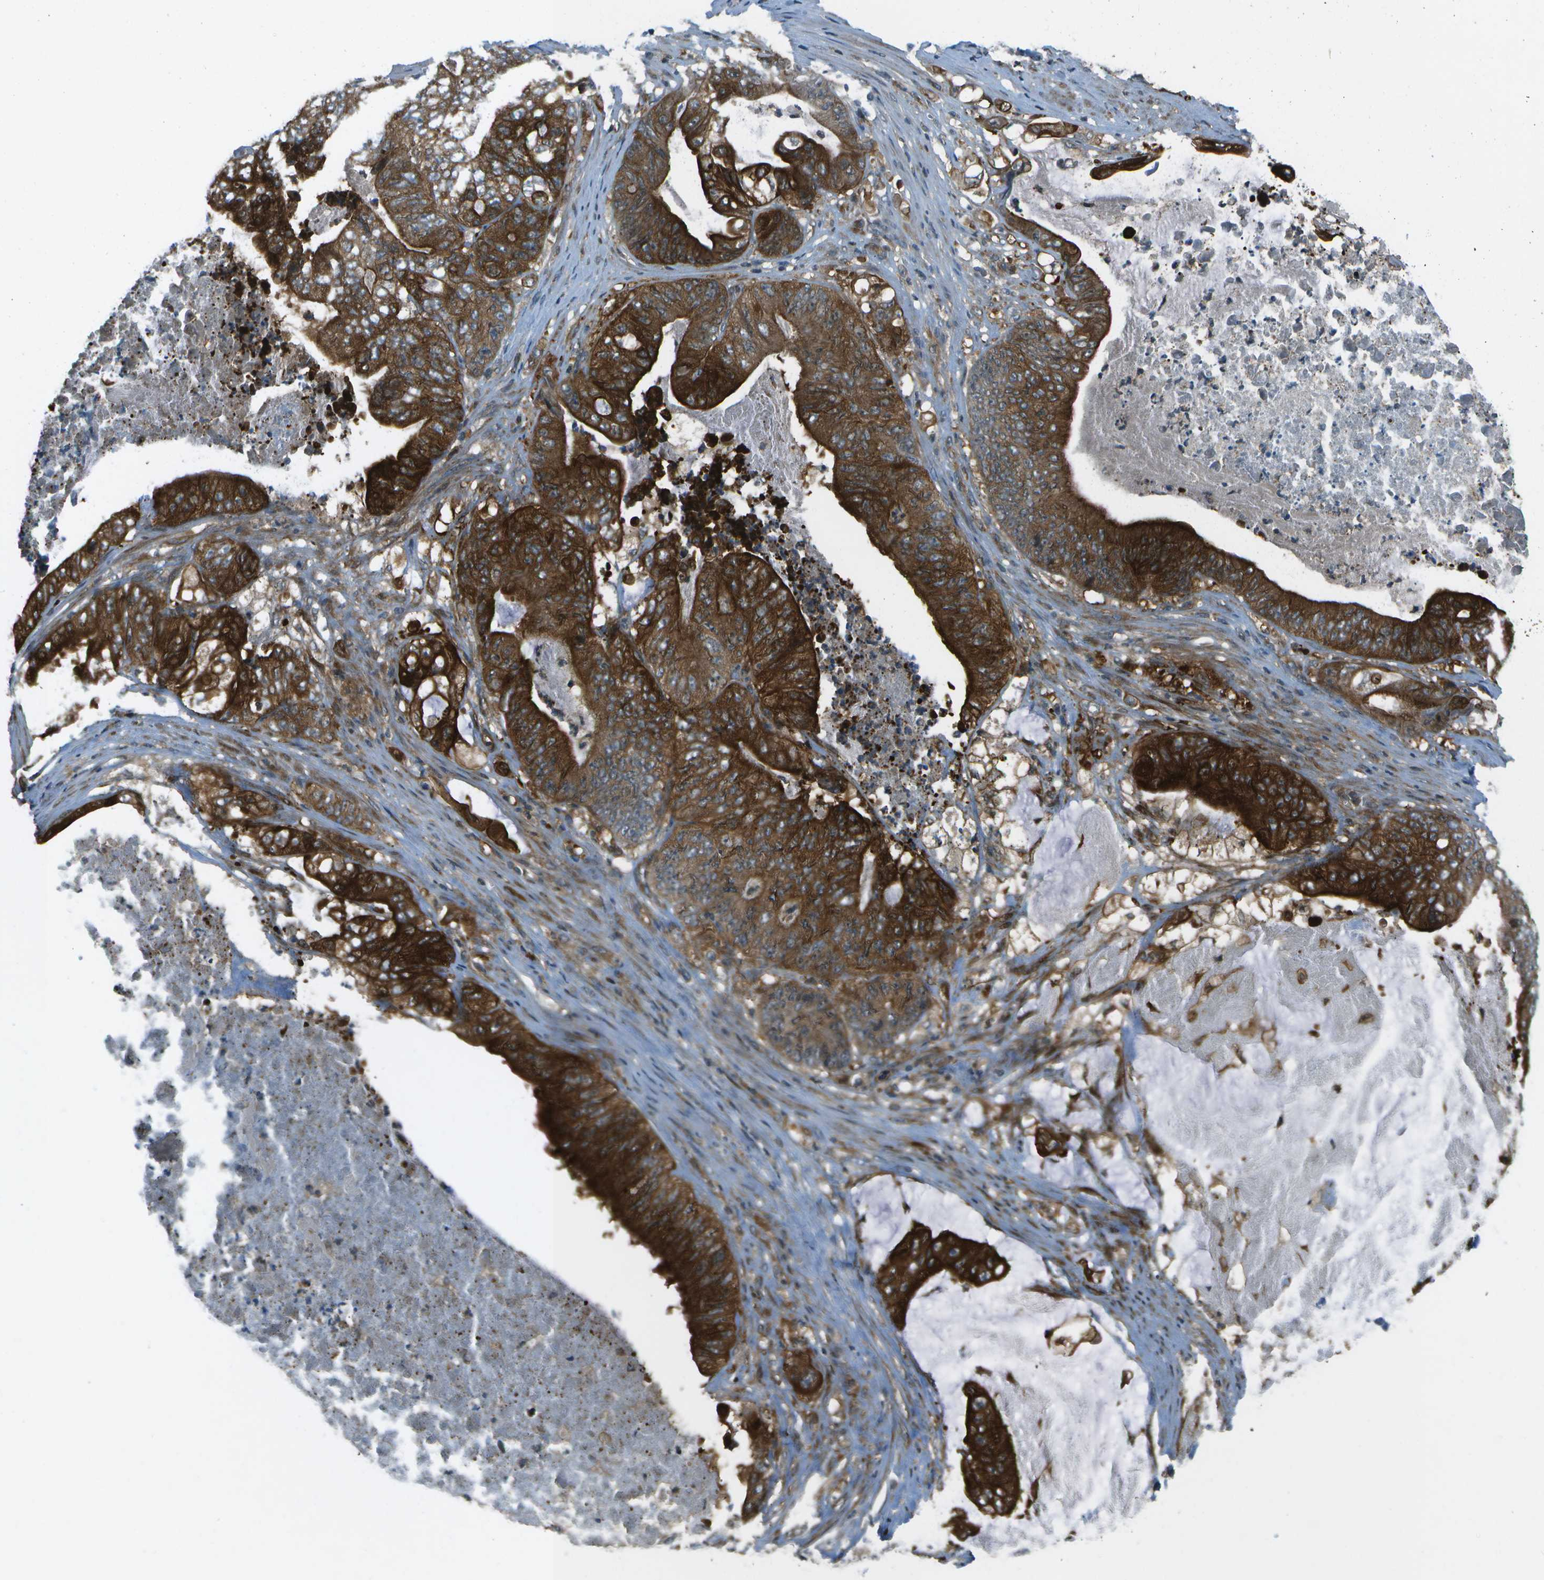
{"staining": {"intensity": "strong", "quantity": ">75%", "location": "cytoplasmic/membranous"}, "tissue": "stomach cancer", "cell_type": "Tumor cells", "image_type": "cancer", "snomed": [{"axis": "morphology", "description": "Adenocarcinoma, NOS"}, {"axis": "topography", "description": "Stomach"}], "caption": "Protein staining shows strong cytoplasmic/membranous staining in approximately >75% of tumor cells in stomach cancer (adenocarcinoma).", "gene": "TMEM19", "patient": {"sex": "female", "age": 73}}